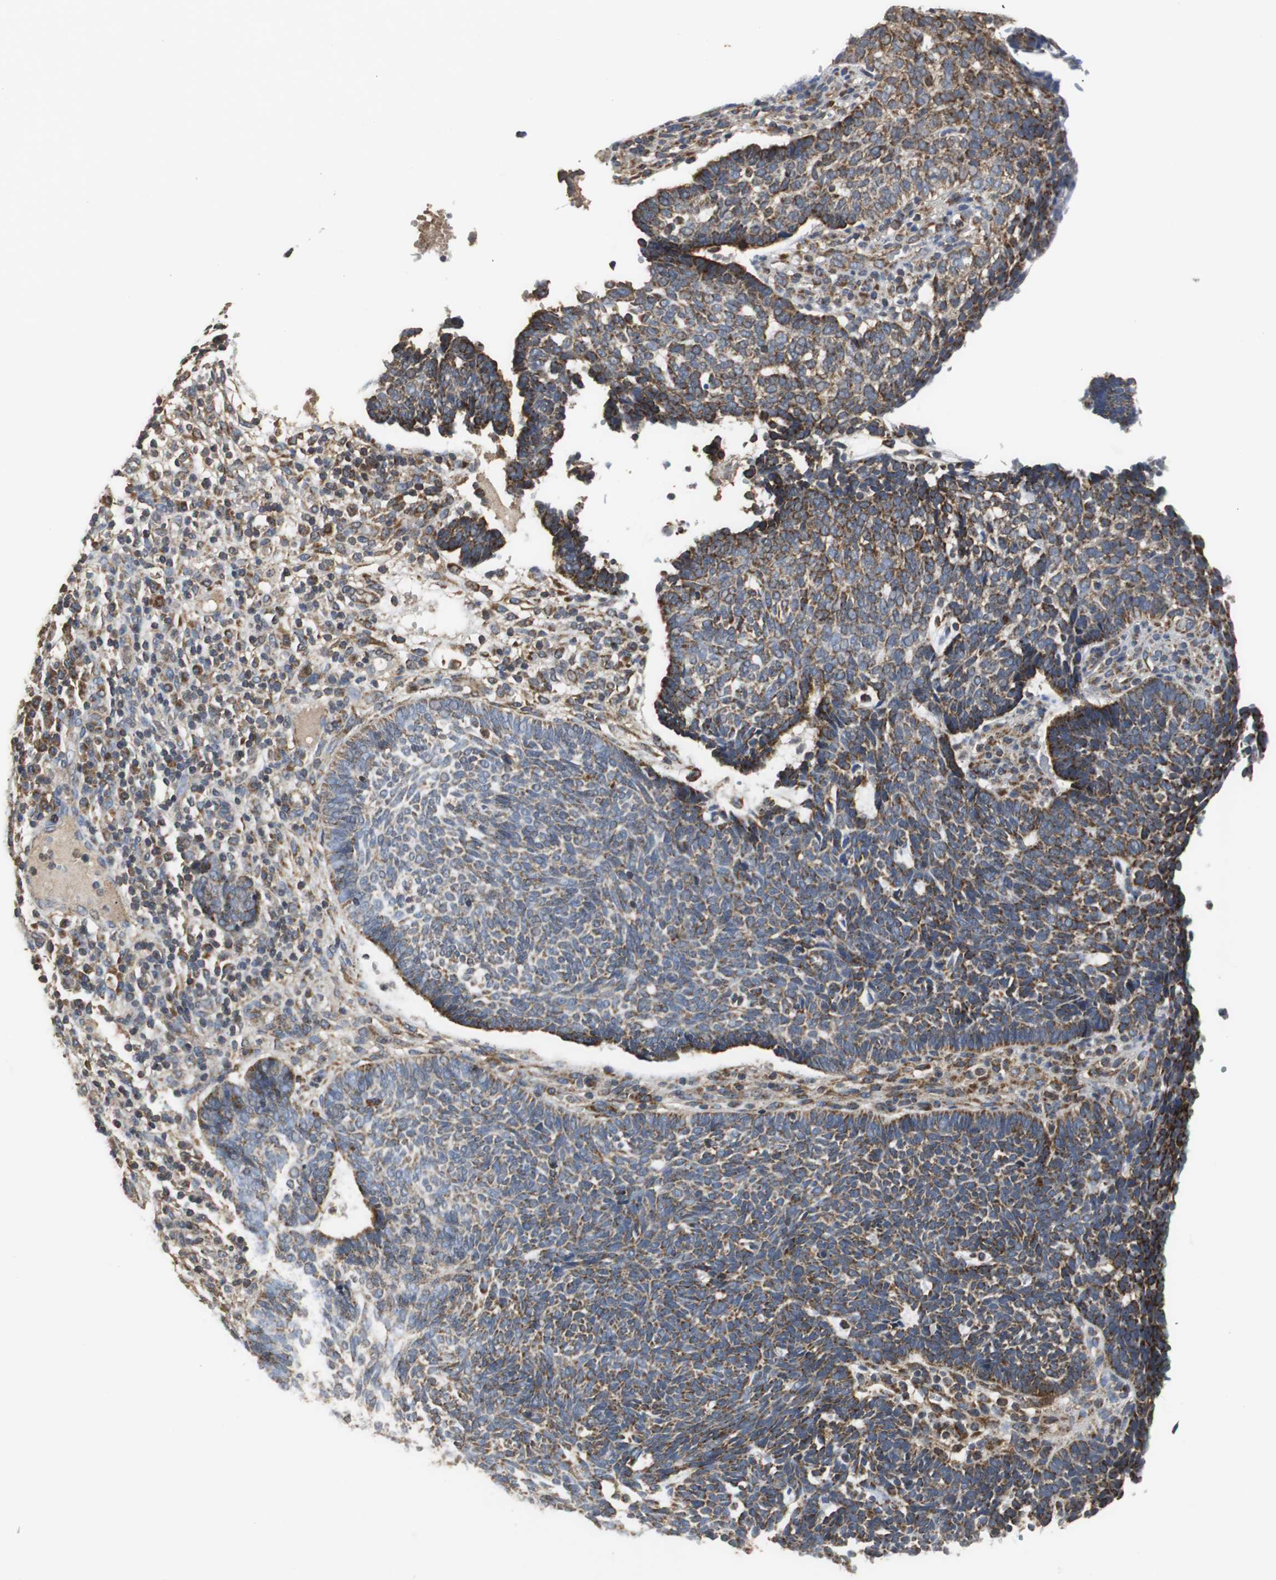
{"staining": {"intensity": "moderate", "quantity": "25%-75%", "location": "cytoplasmic/membranous"}, "tissue": "skin cancer", "cell_type": "Tumor cells", "image_type": "cancer", "snomed": [{"axis": "morphology", "description": "Normal tissue, NOS"}, {"axis": "morphology", "description": "Basal cell carcinoma"}, {"axis": "topography", "description": "Skin"}], "caption": "Basal cell carcinoma (skin) was stained to show a protein in brown. There is medium levels of moderate cytoplasmic/membranous staining in about 25%-75% of tumor cells.", "gene": "NNT", "patient": {"sex": "male", "age": 87}}